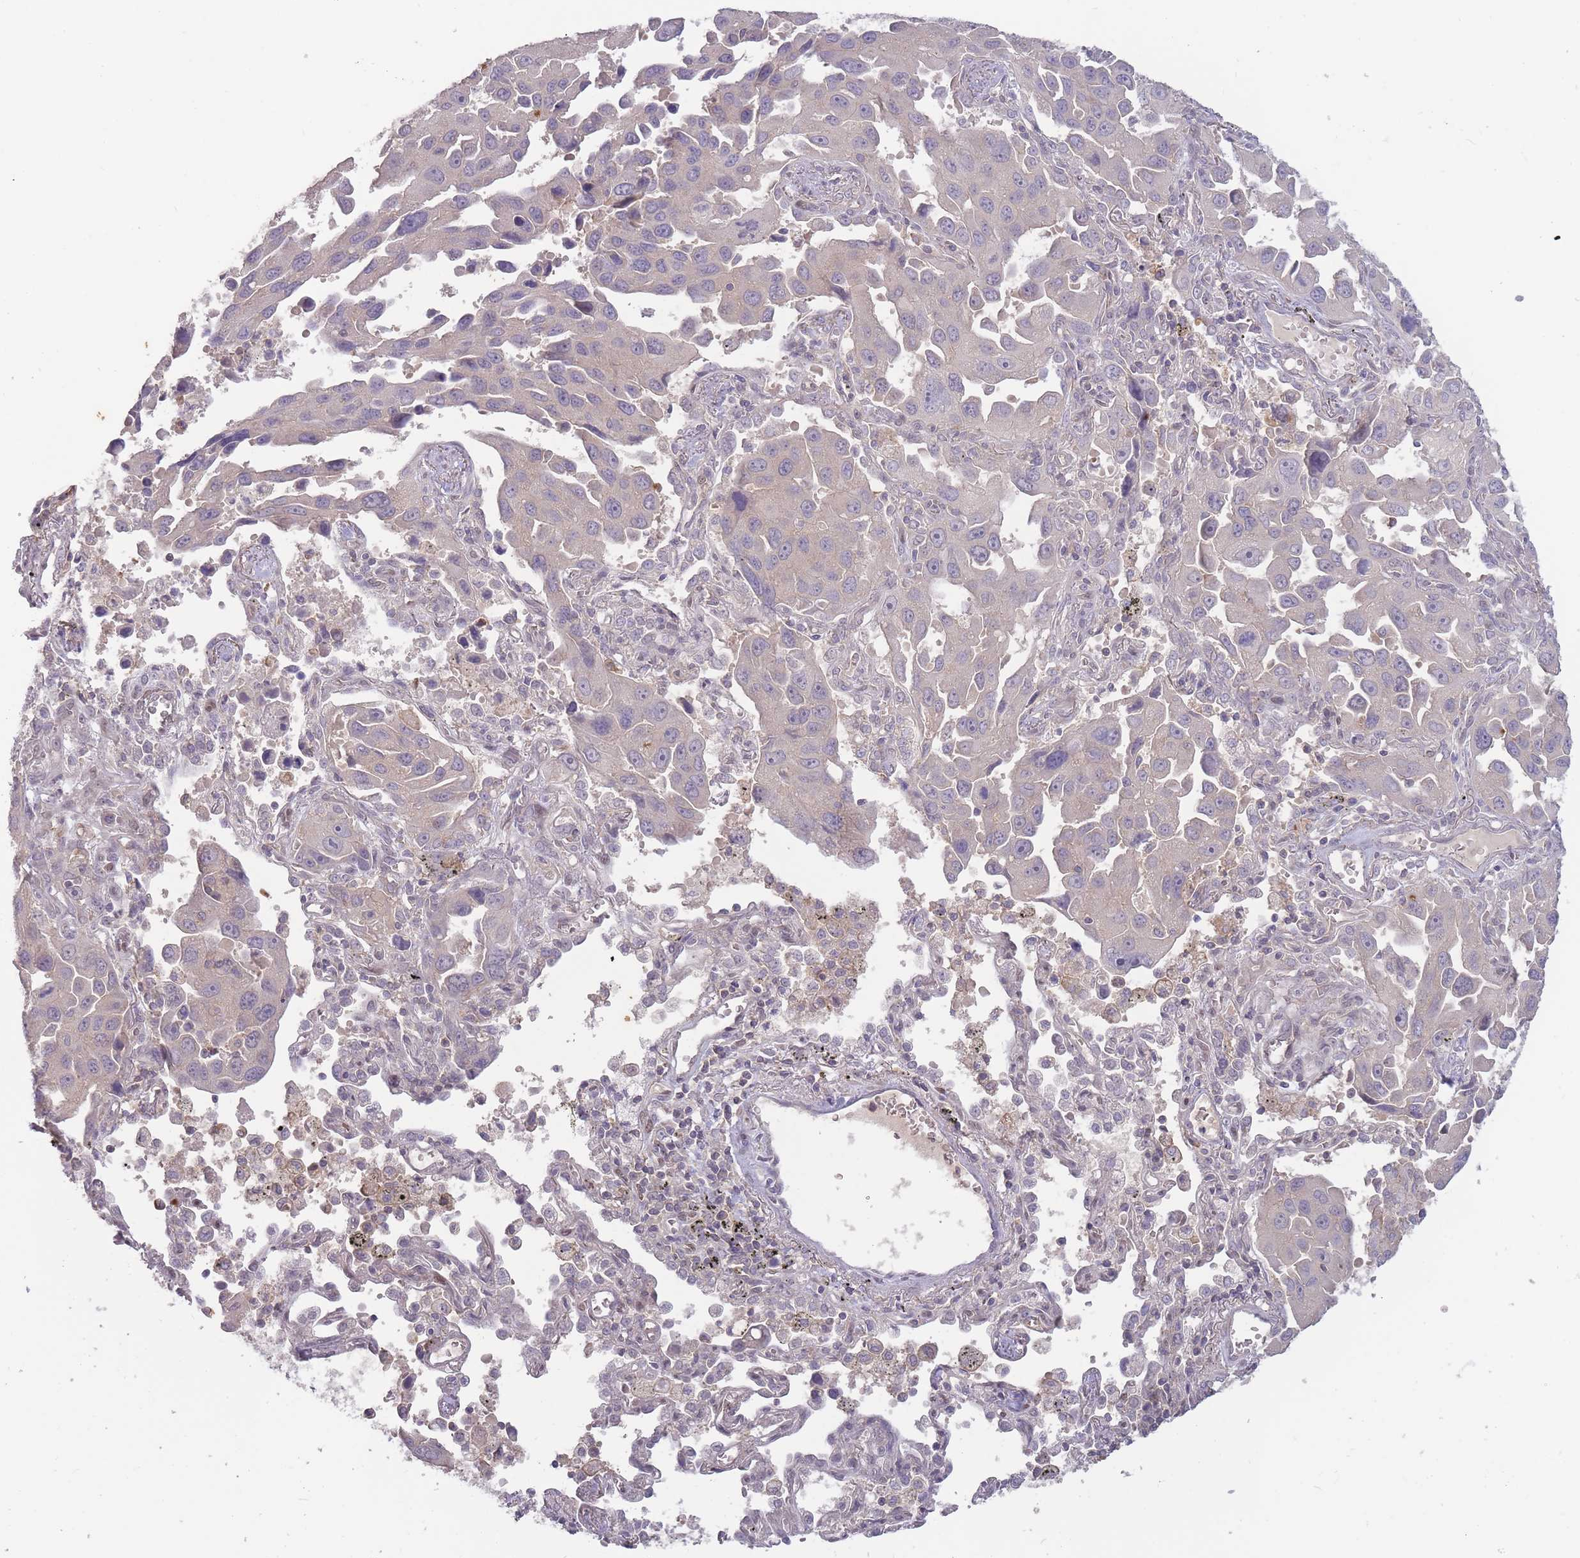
{"staining": {"intensity": "negative", "quantity": "none", "location": "none"}, "tissue": "lung cancer", "cell_type": "Tumor cells", "image_type": "cancer", "snomed": [{"axis": "morphology", "description": "Adenocarcinoma, NOS"}, {"axis": "topography", "description": "Lung"}], "caption": "High power microscopy image of an immunohistochemistry photomicrograph of lung adenocarcinoma, revealing no significant staining in tumor cells.", "gene": "TET3", "patient": {"sex": "male", "age": 66}}